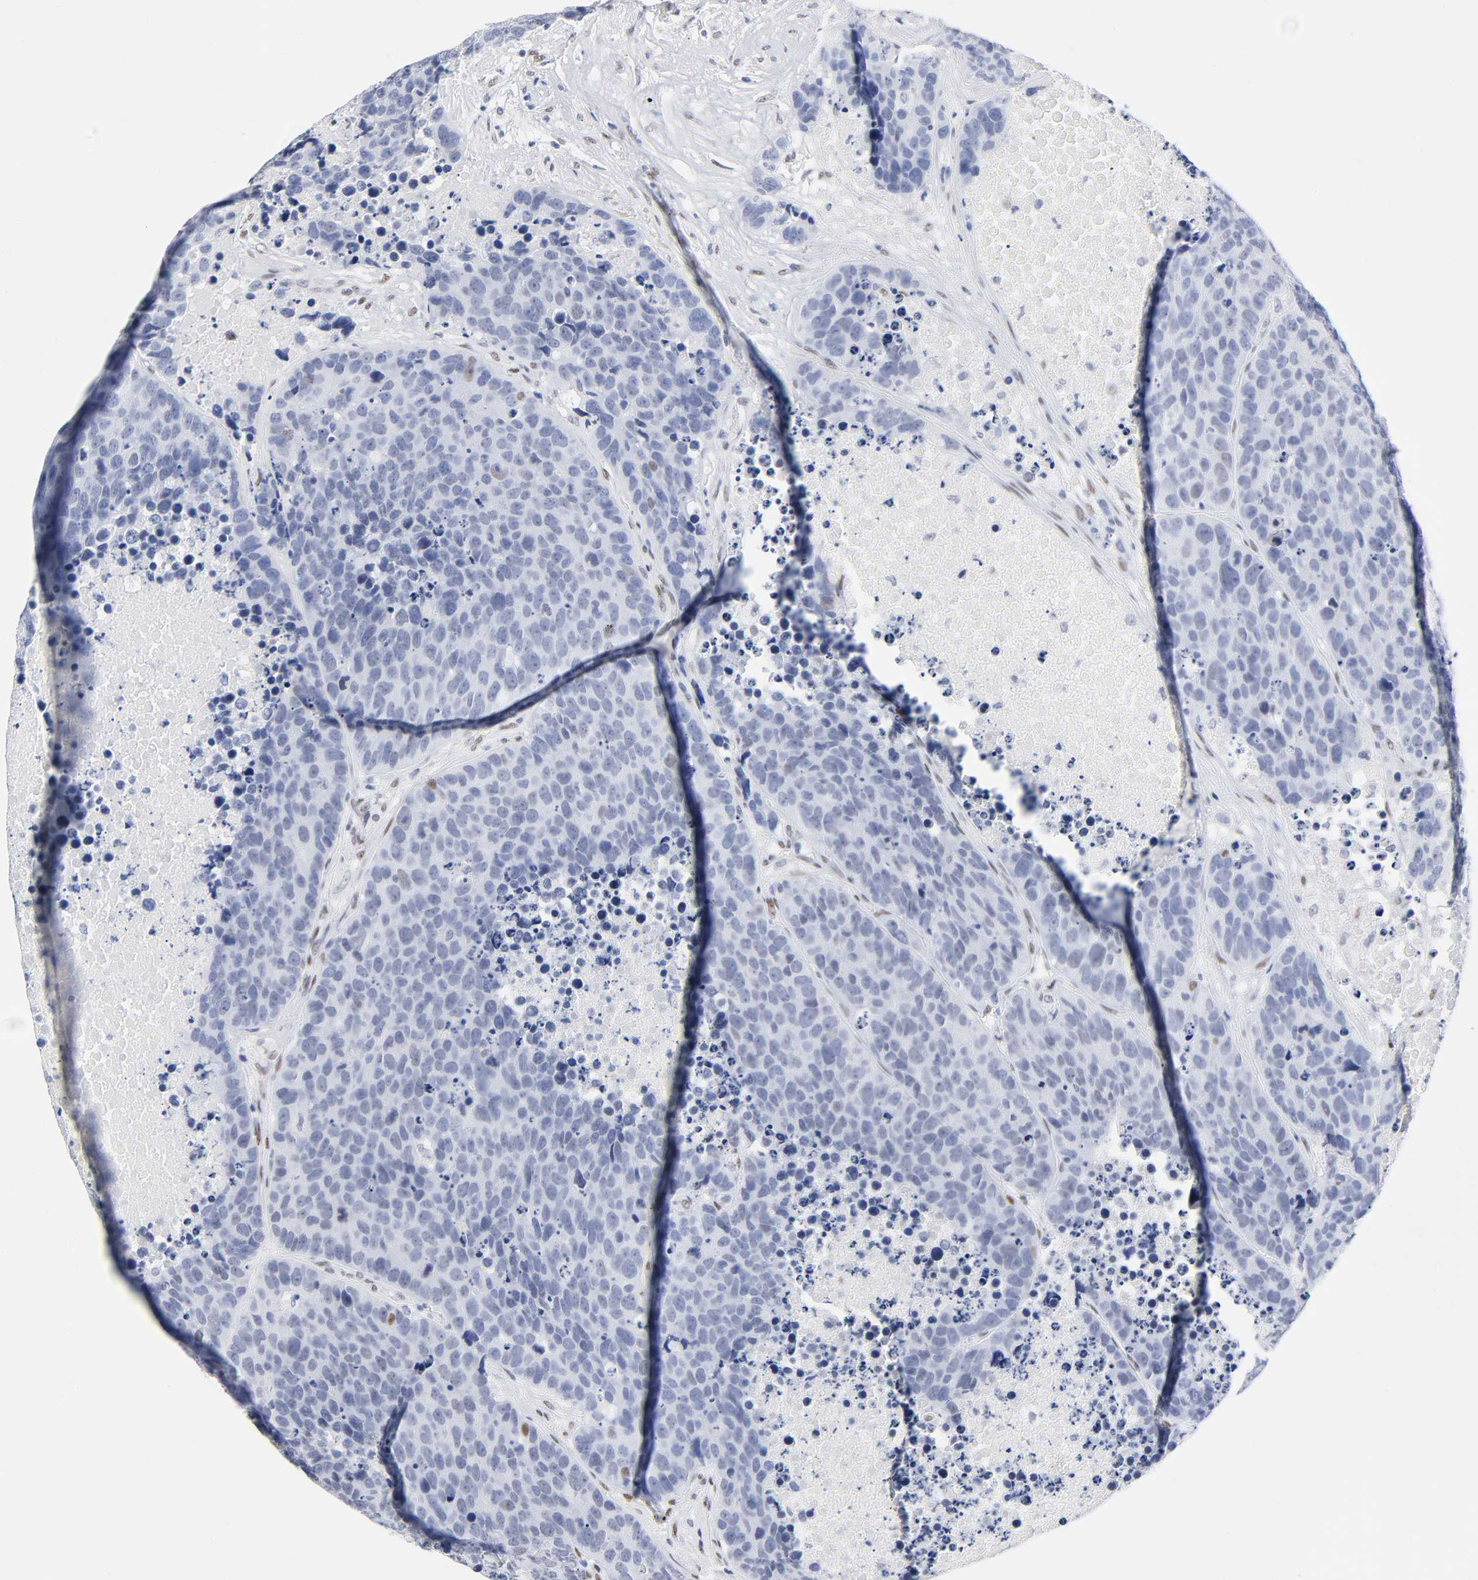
{"staining": {"intensity": "negative", "quantity": "none", "location": "none"}, "tissue": "carcinoid", "cell_type": "Tumor cells", "image_type": "cancer", "snomed": [{"axis": "morphology", "description": "Carcinoid, malignant, NOS"}, {"axis": "topography", "description": "Lung"}], "caption": "Immunohistochemistry (IHC) image of neoplastic tissue: carcinoid stained with DAB exhibits no significant protein staining in tumor cells.", "gene": "NFIC", "patient": {"sex": "male", "age": 60}}